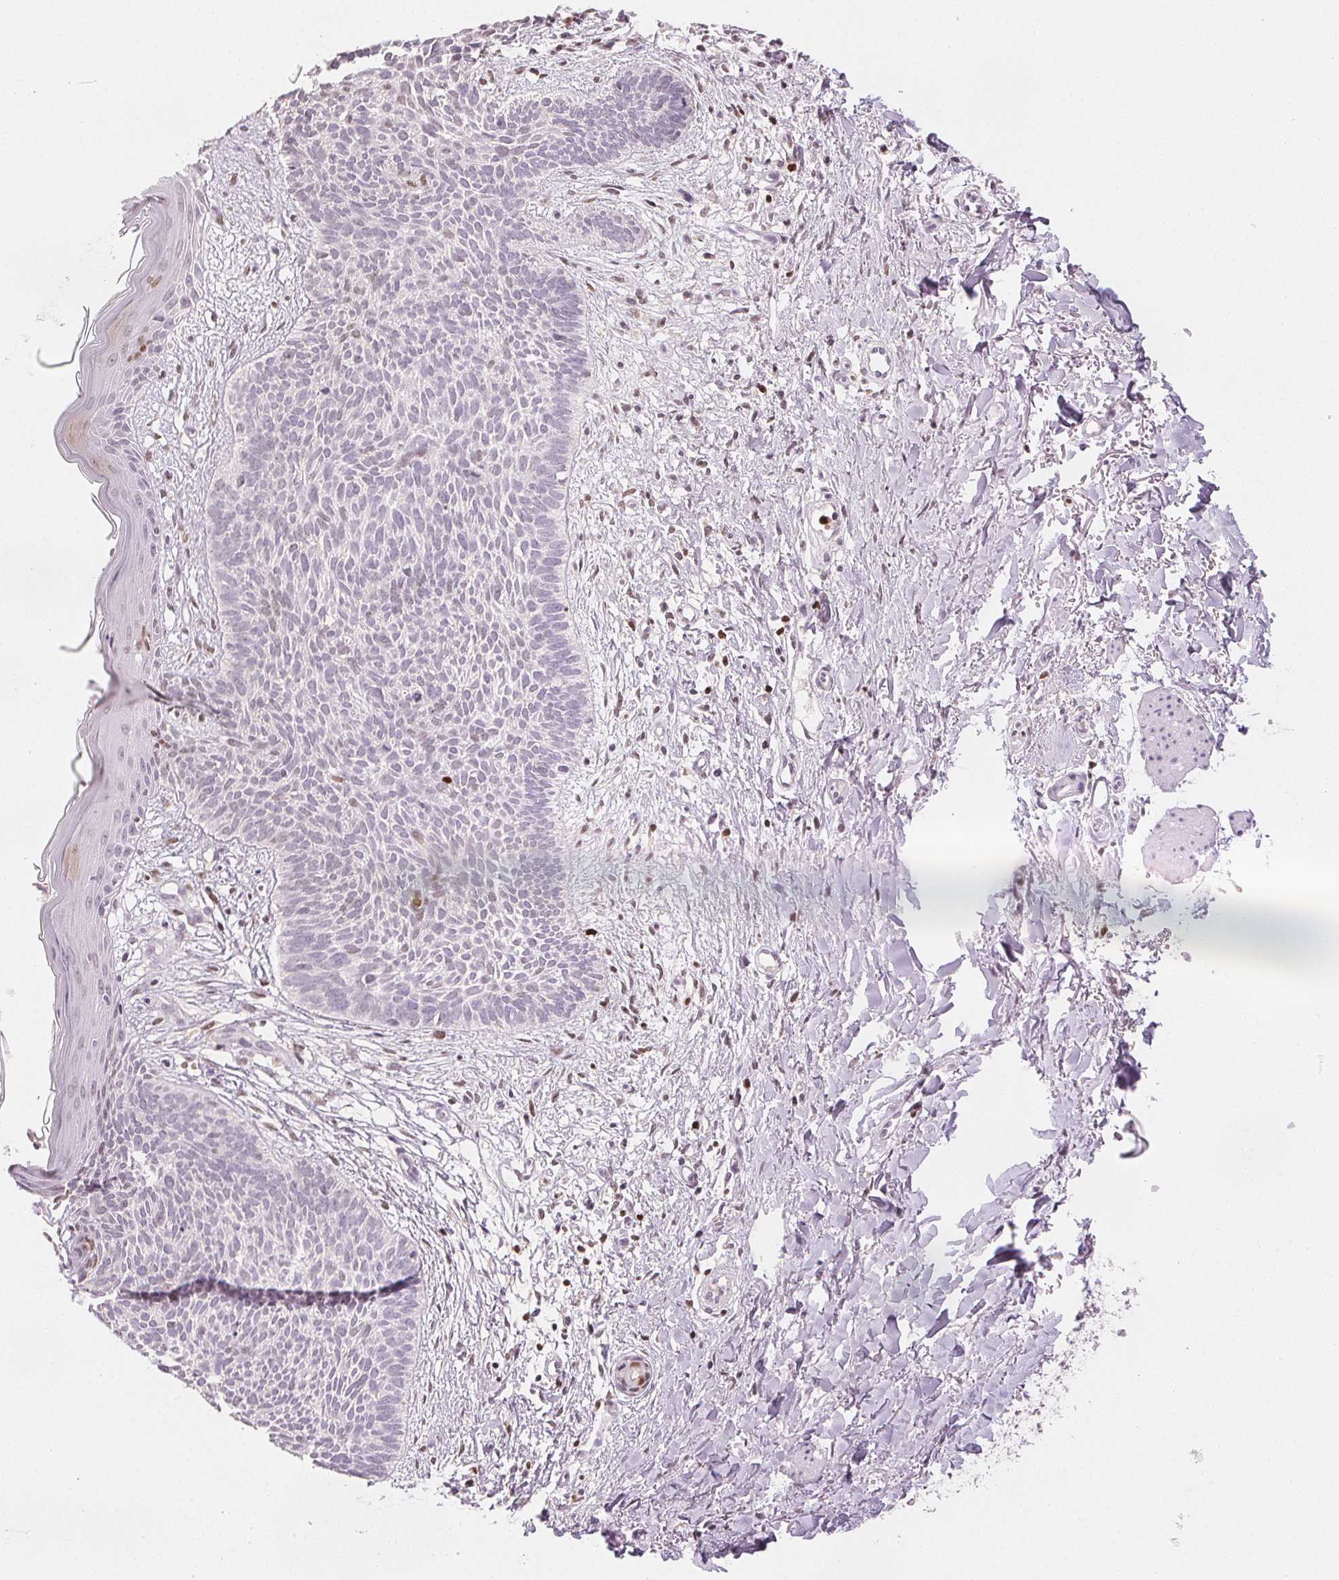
{"staining": {"intensity": "negative", "quantity": "none", "location": "none"}, "tissue": "skin cancer", "cell_type": "Tumor cells", "image_type": "cancer", "snomed": [{"axis": "morphology", "description": "Basal cell carcinoma"}, {"axis": "topography", "description": "Skin"}], "caption": "Tumor cells show no significant protein expression in basal cell carcinoma (skin).", "gene": "RUNX2", "patient": {"sex": "female", "age": 84}}